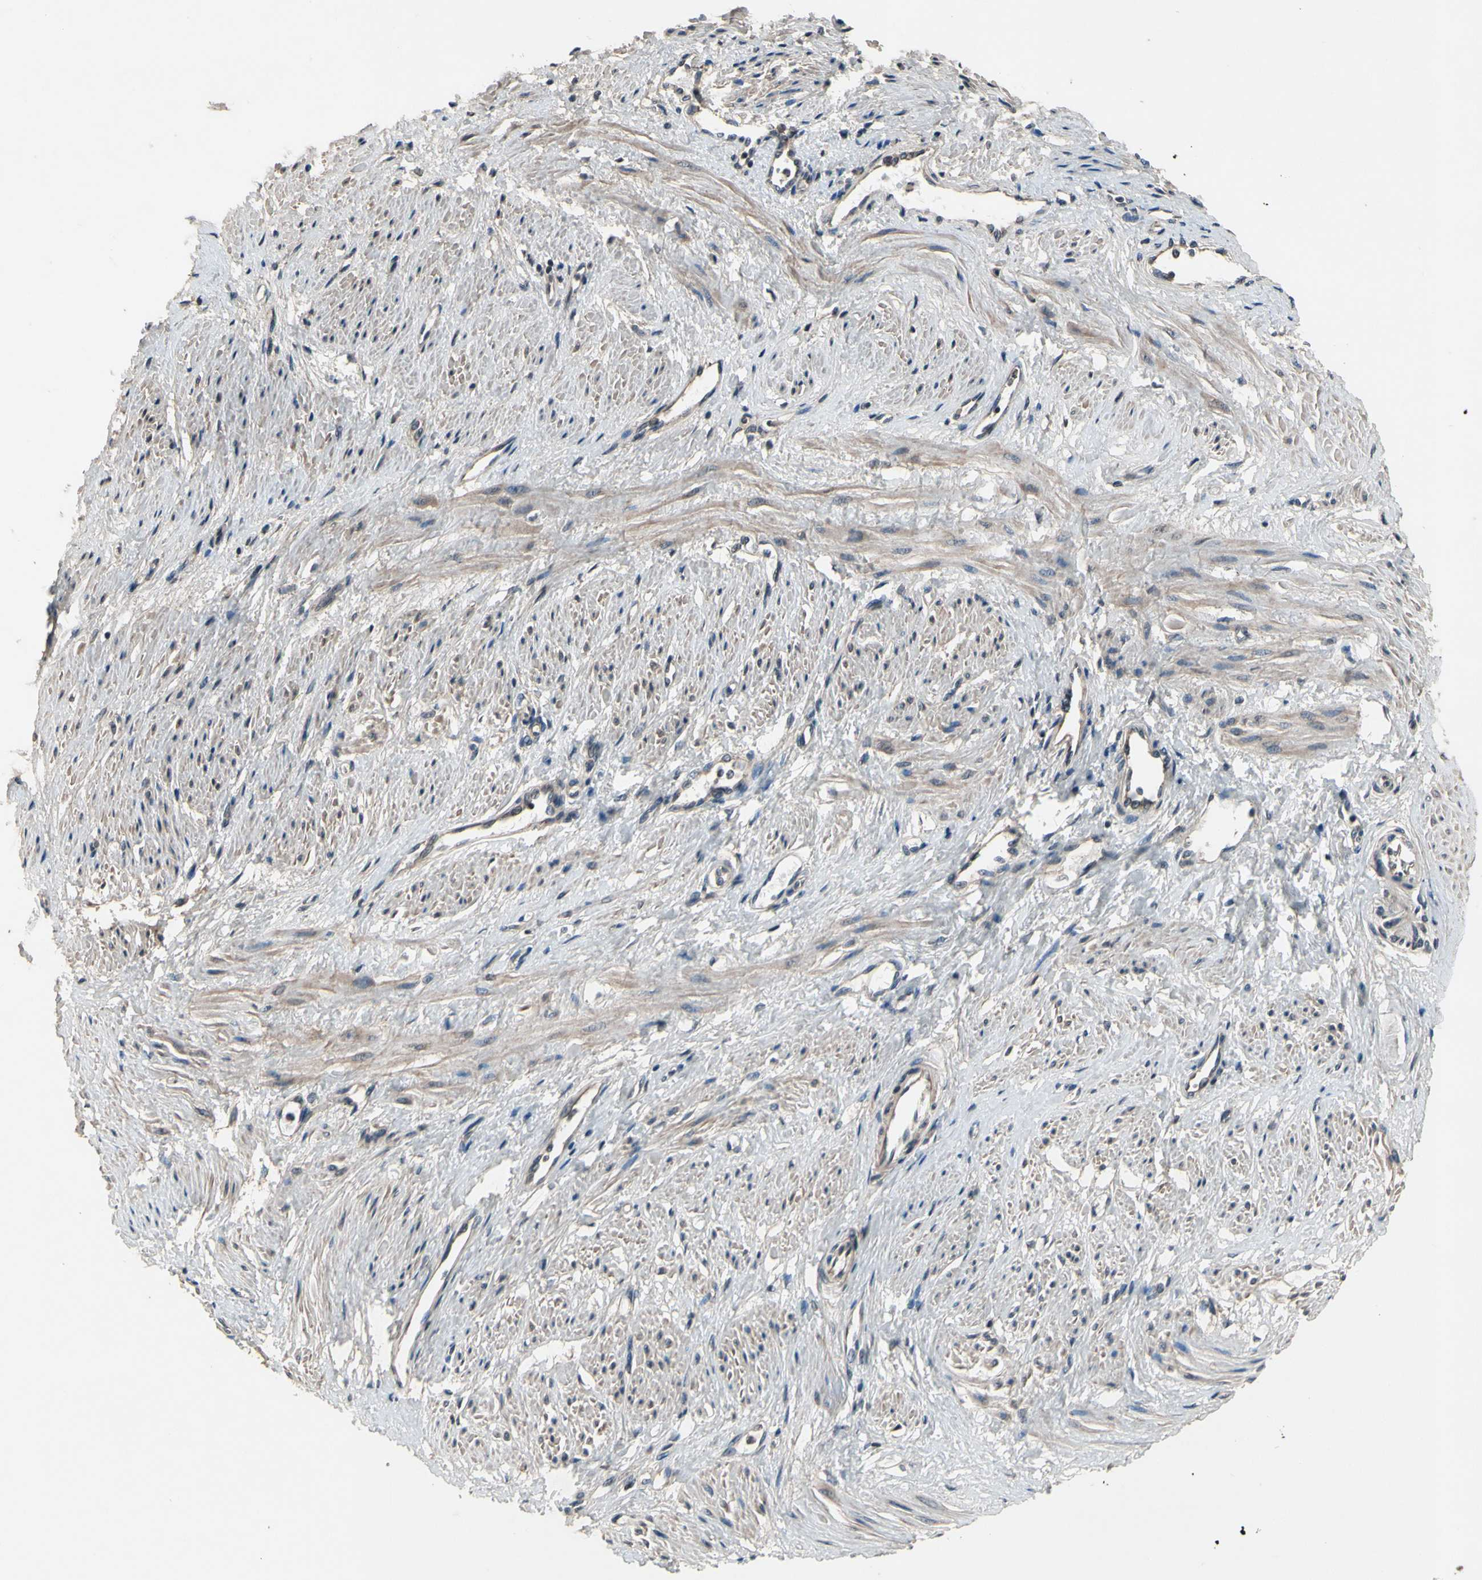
{"staining": {"intensity": "weak", "quantity": "25%-75%", "location": "cytoplasmic/membranous"}, "tissue": "smooth muscle", "cell_type": "Smooth muscle cells", "image_type": "normal", "snomed": [{"axis": "morphology", "description": "Normal tissue, NOS"}, {"axis": "topography", "description": "Smooth muscle"}, {"axis": "topography", "description": "Uterus"}], "caption": "The micrograph displays immunohistochemical staining of benign smooth muscle. There is weak cytoplasmic/membranous expression is seen in approximately 25%-75% of smooth muscle cells.", "gene": "MBTPS2", "patient": {"sex": "female", "age": 39}}